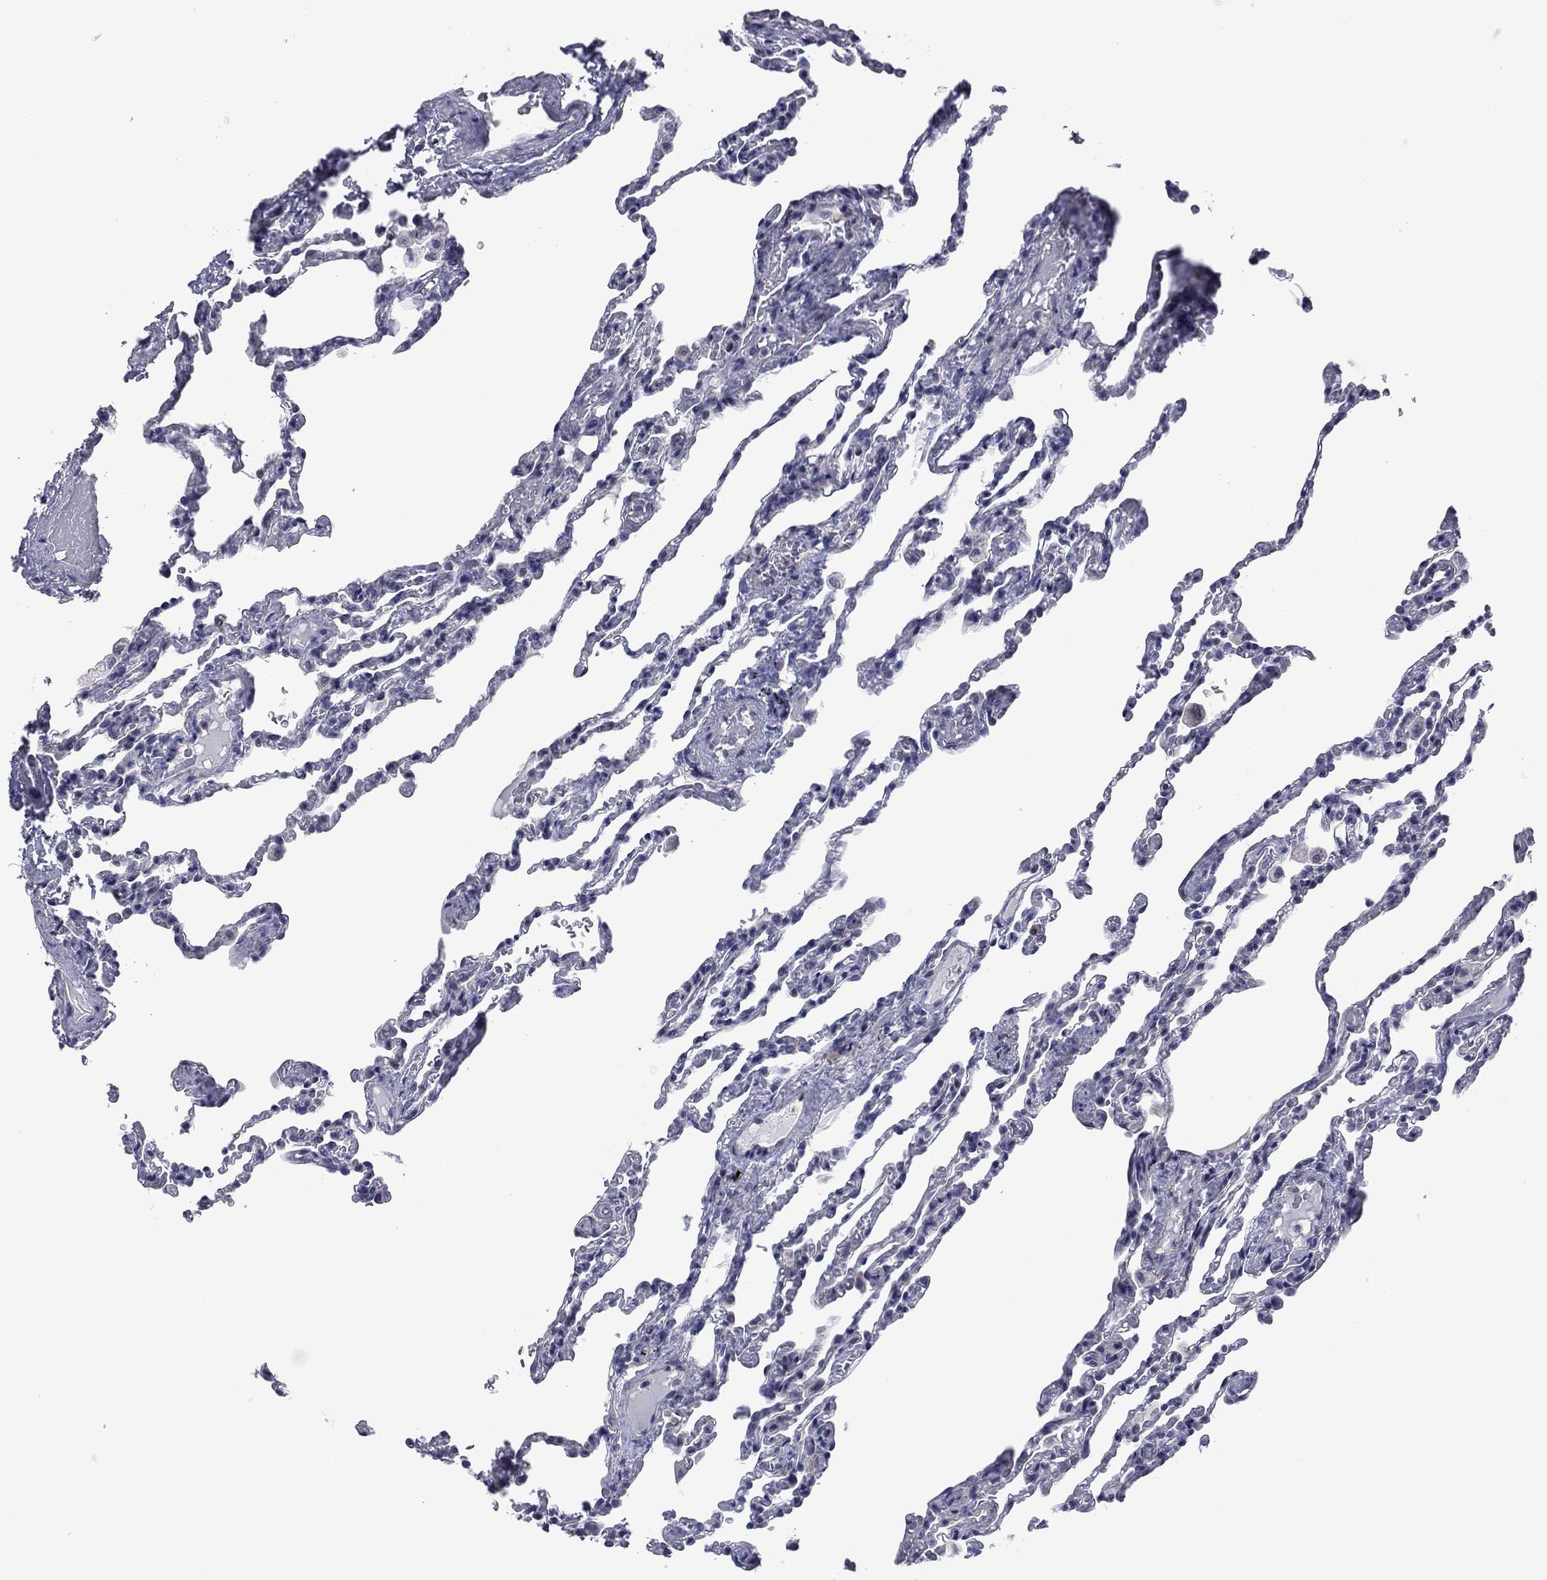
{"staining": {"intensity": "negative", "quantity": "none", "location": "none"}, "tissue": "lung", "cell_type": "Alveolar cells", "image_type": "normal", "snomed": [{"axis": "morphology", "description": "Normal tissue, NOS"}, {"axis": "topography", "description": "Lung"}], "caption": "A high-resolution photomicrograph shows immunohistochemistry (IHC) staining of unremarkable lung, which exhibits no significant expression in alveolar cells.", "gene": "POU5F2", "patient": {"sex": "female", "age": 43}}